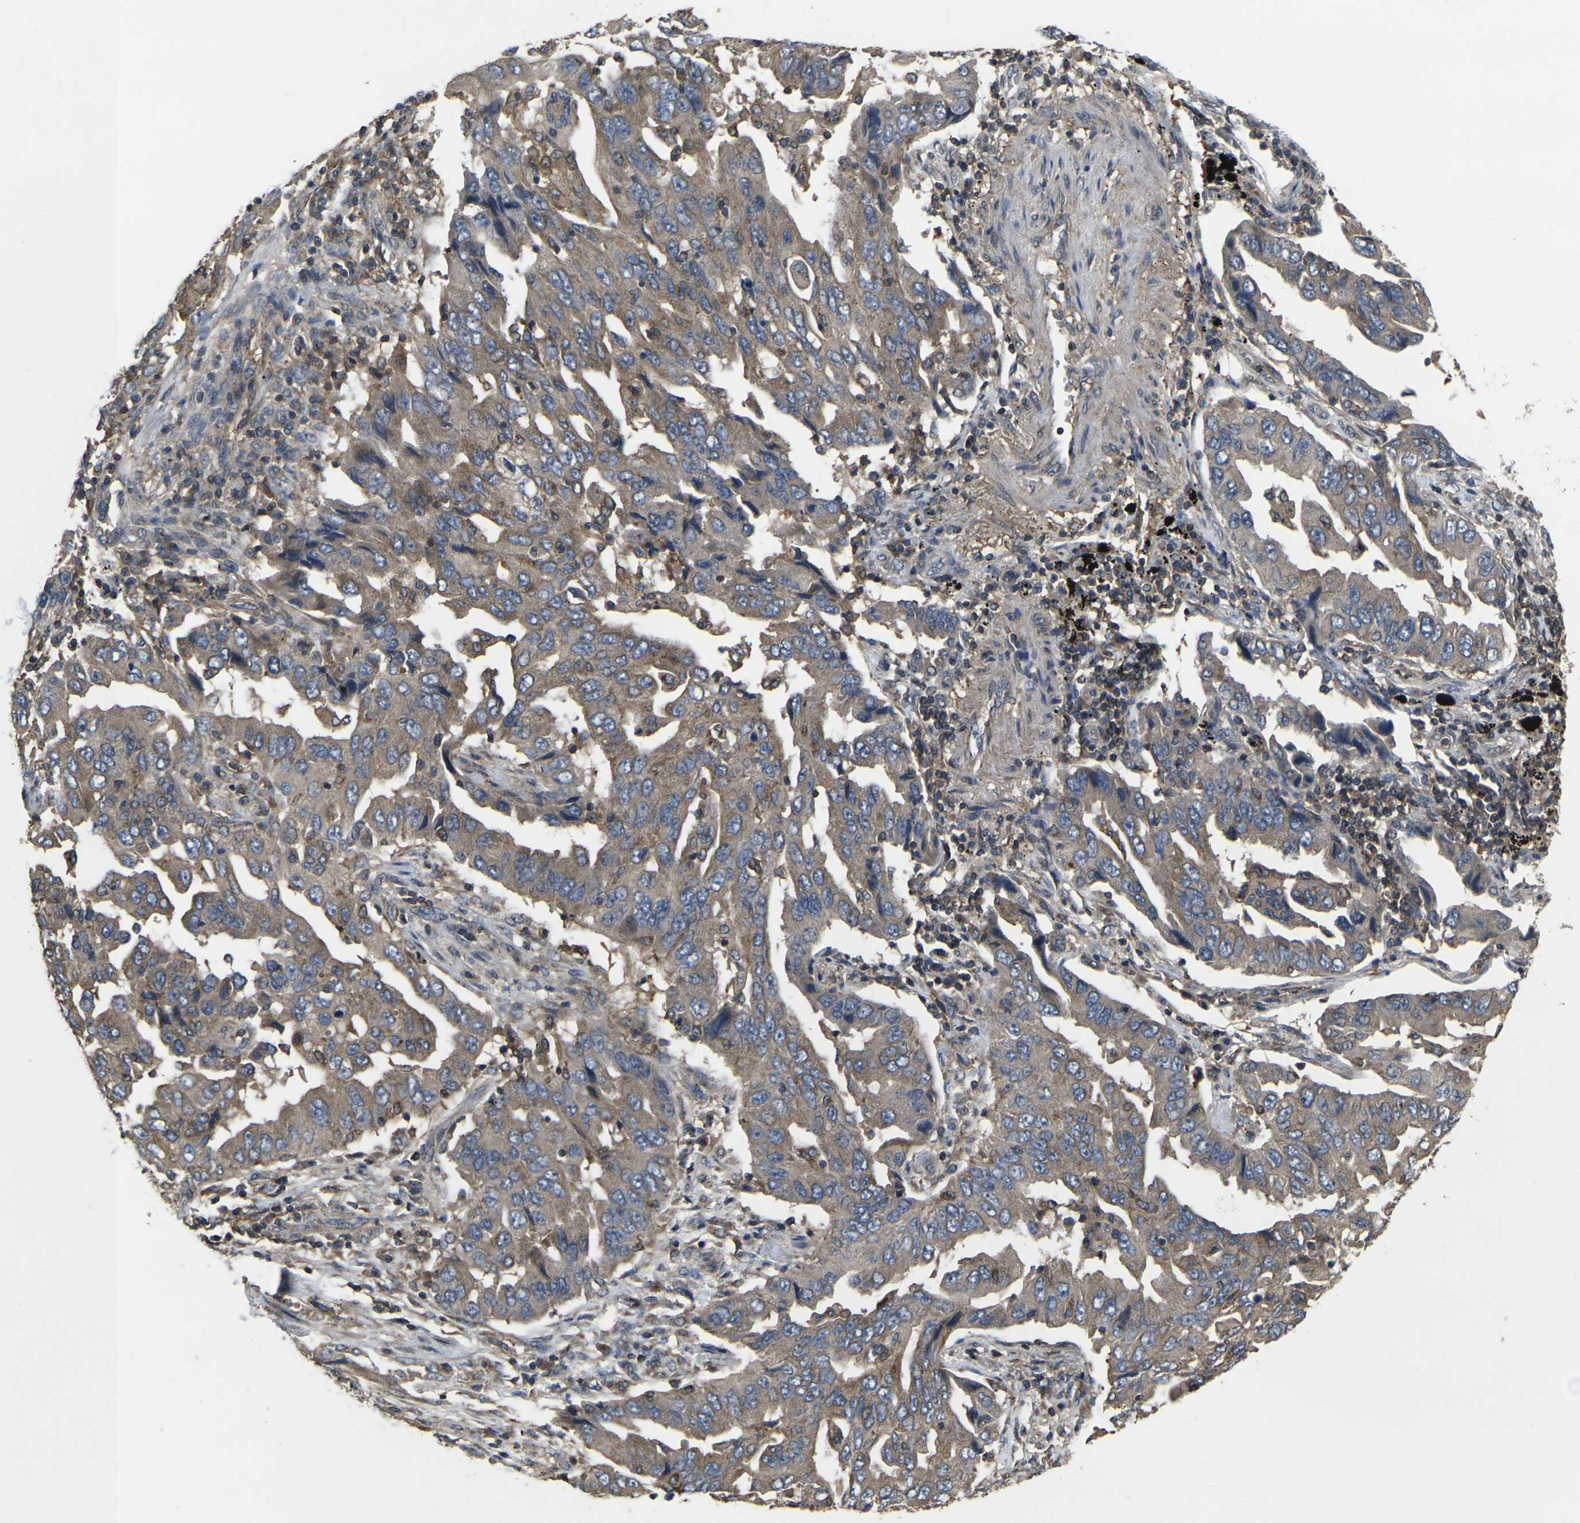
{"staining": {"intensity": "moderate", "quantity": ">75%", "location": "cytoplasmic/membranous"}, "tissue": "lung cancer", "cell_type": "Tumor cells", "image_type": "cancer", "snomed": [{"axis": "morphology", "description": "Adenocarcinoma, NOS"}, {"axis": "topography", "description": "Lung"}], "caption": "A histopathology image of human adenocarcinoma (lung) stained for a protein reveals moderate cytoplasmic/membranous brown staining in tumor cells.", "gene": "PRKACB", "patient": {"sex": "female", "age": 65}}